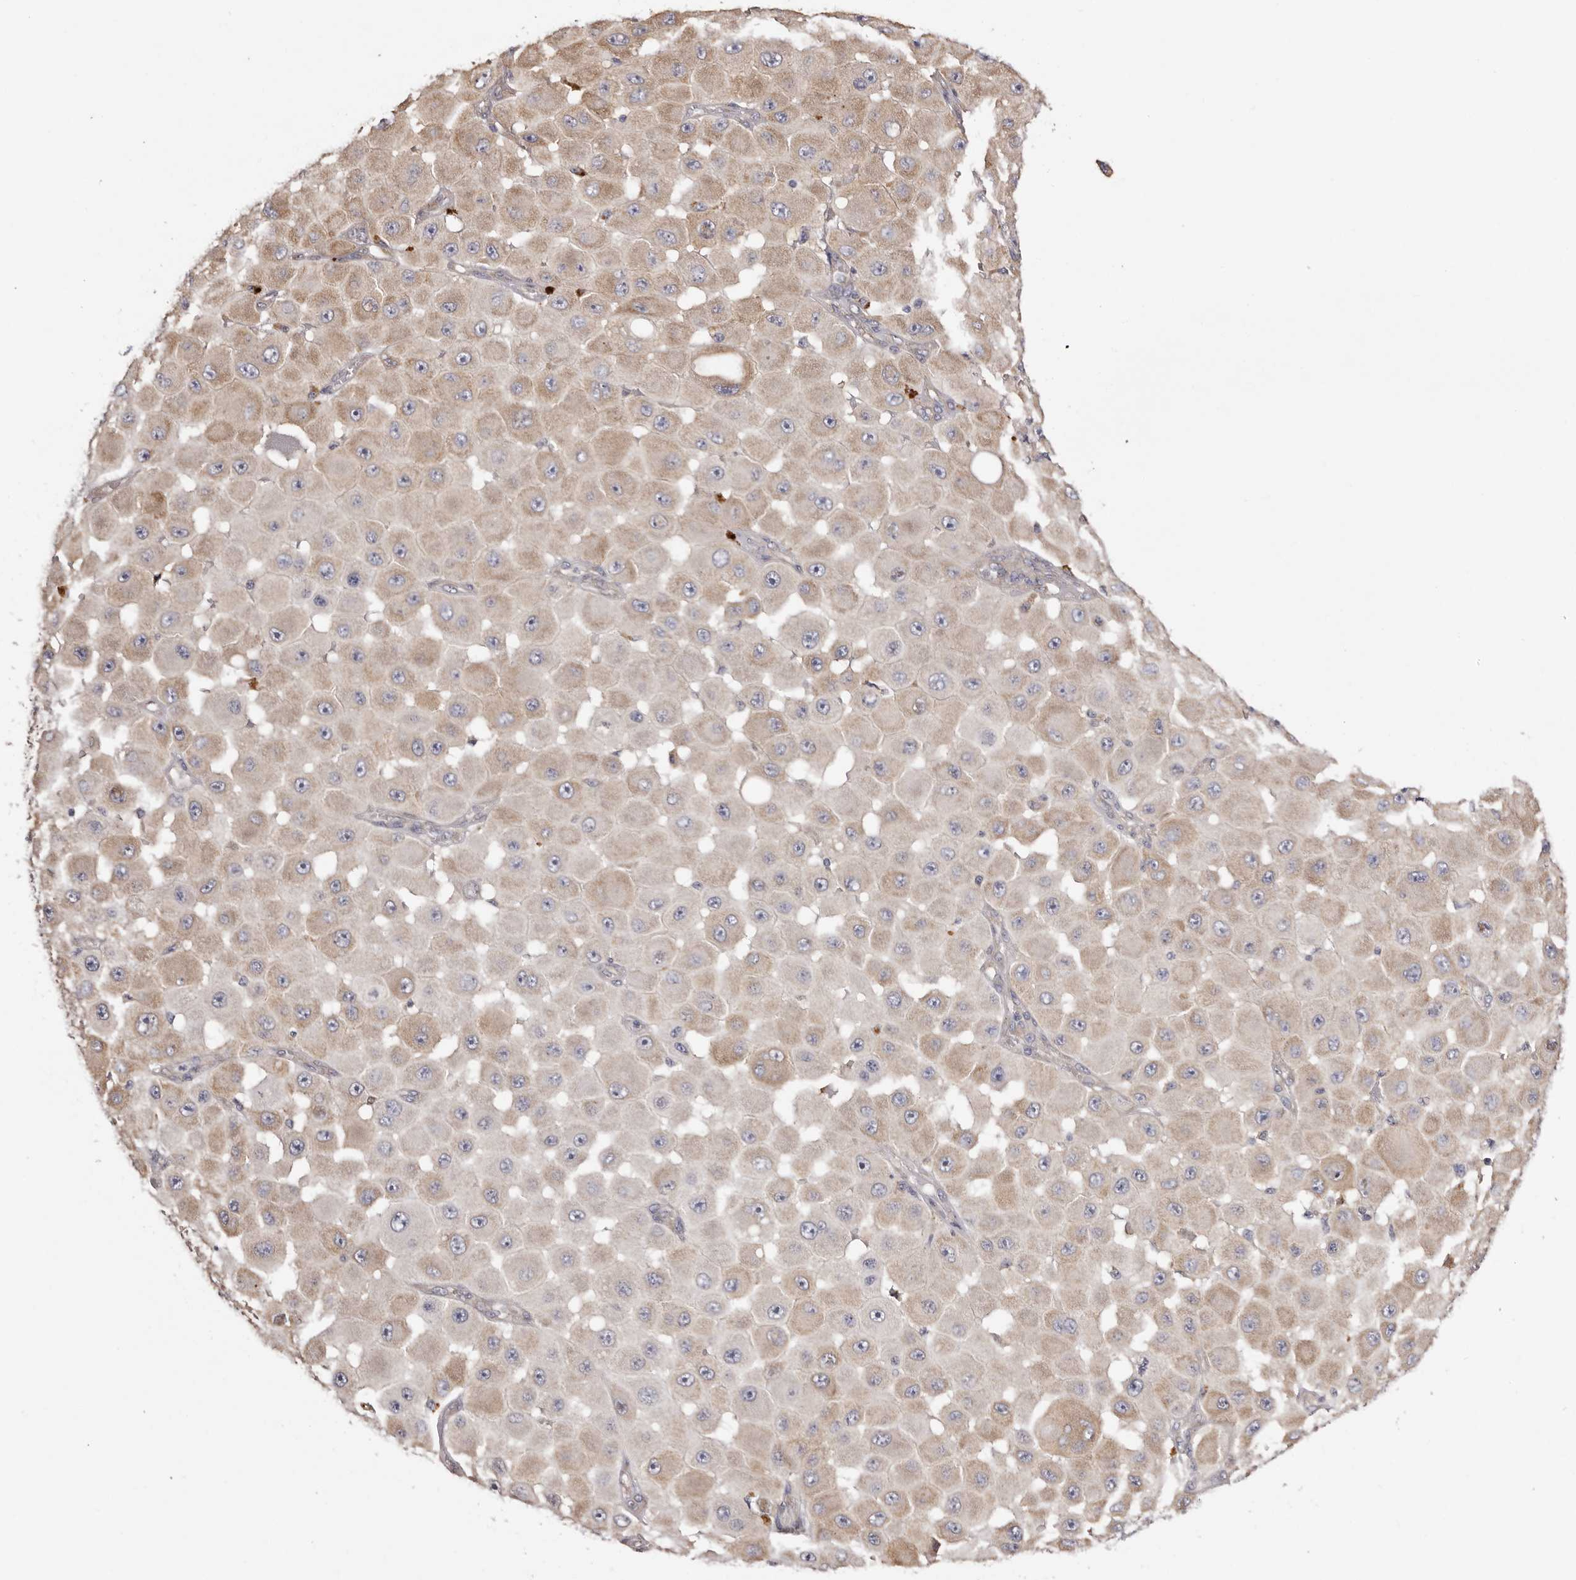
{"staining": {"intensity": "weak", "quantity": "25%-75%", "location": "cytoplasmic/membranous"}, "tissue": "melanoma", "cell_type": "Tumor cells", "image_type": "cancer", "snomed": [{"axis": "morphology", "description": "Malignant melanoma, NOS"}, {"axis": "topography", "description": "Skin"}], "caption": "A high-resolution photomicrograph shows immunohistochemistry staining of melanoma, which demonstrates weak cytoplasmic/membranous expression in about 25%-75% of tumor cells. (DAB IHC with brightfield microscopy, high magnification).", "gene": "FAM167B", "patient": {"sex": "female", "age": 81}}